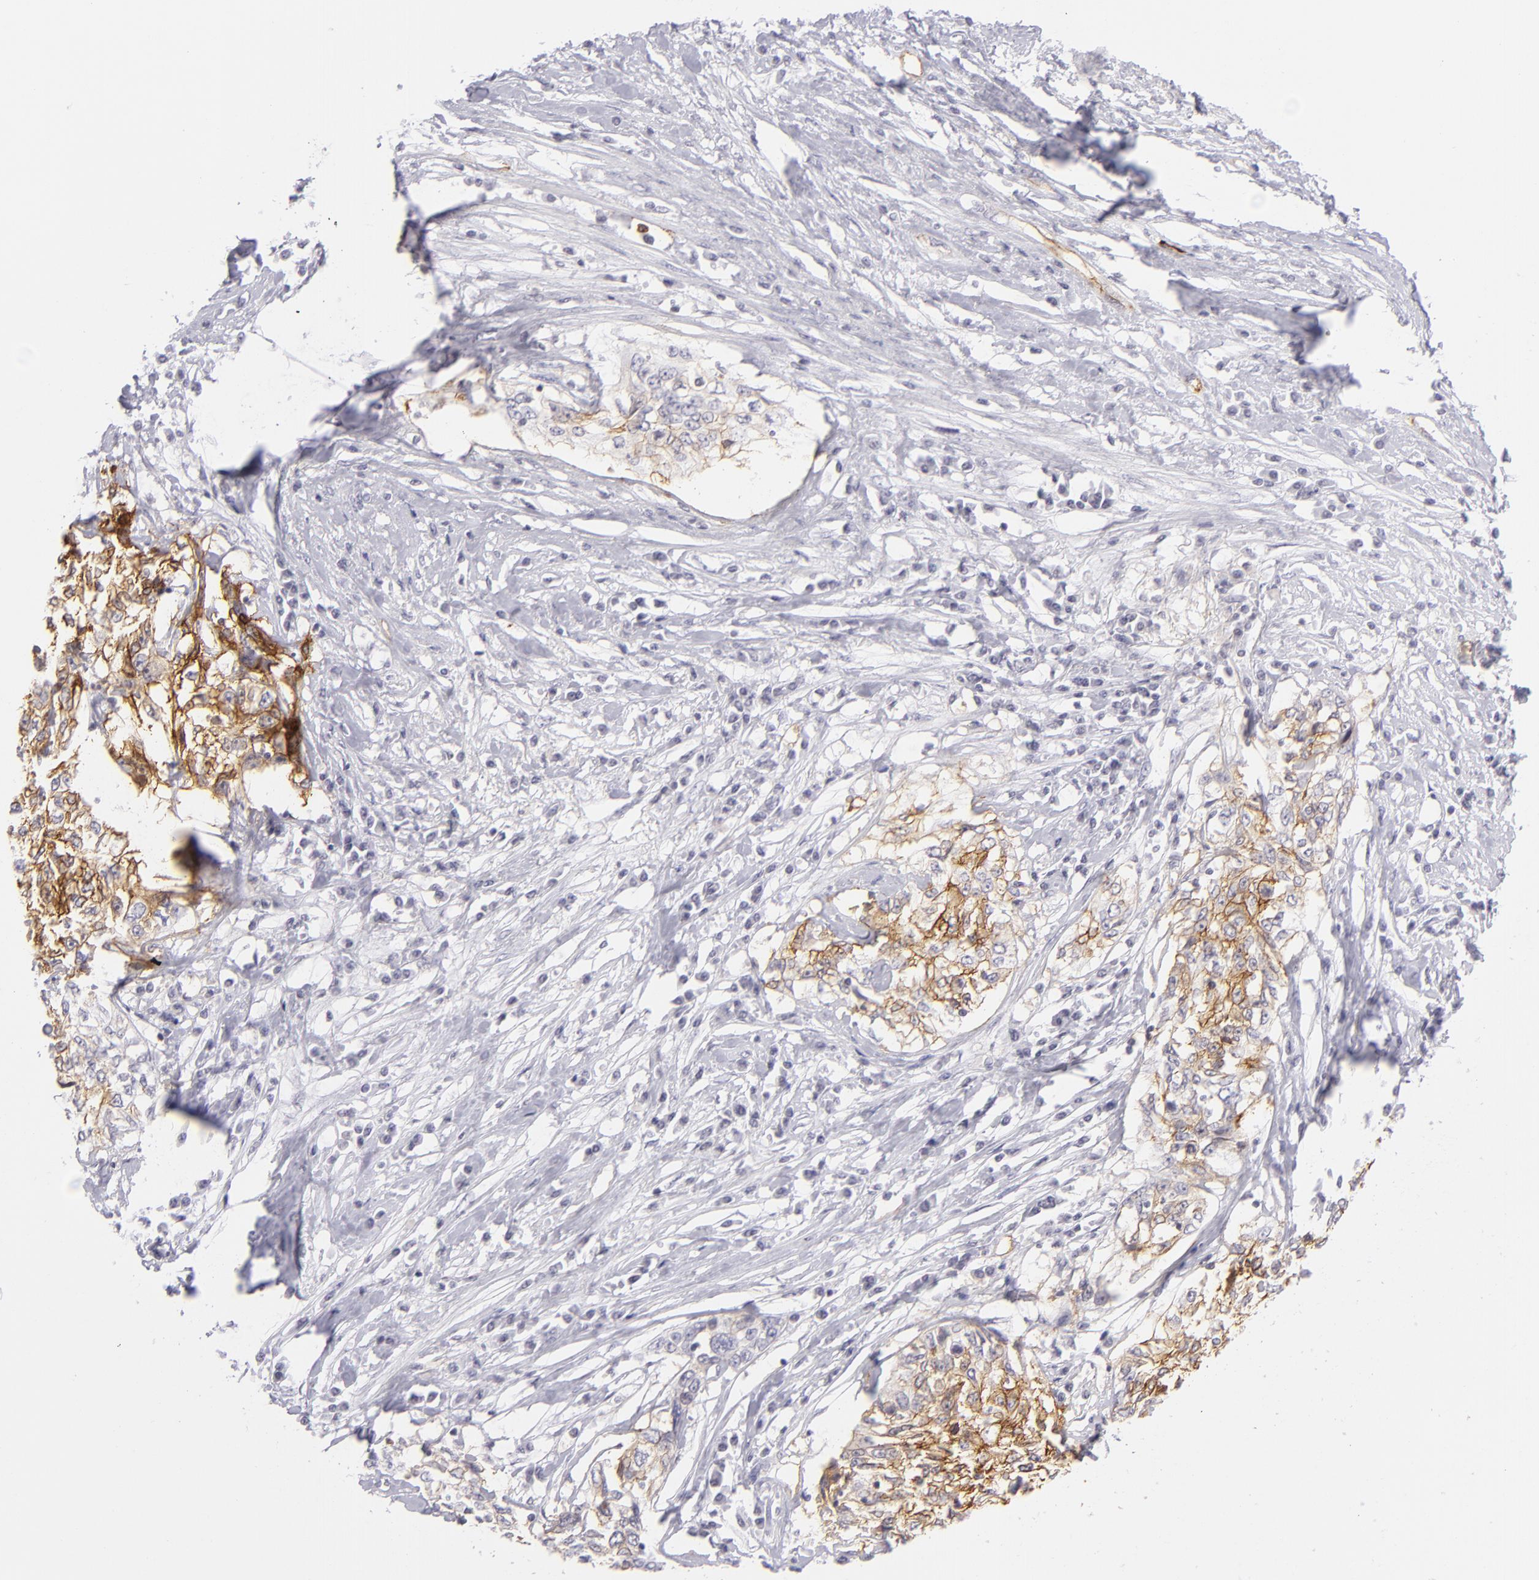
{"staining": {"intensity": "moderate", "quantity": "25%-75%", "location": "cytoplasmic/membranous"}, "tissue": "cervical cancer", "cell_type": "Tumor cells", "image_type": "cancer", "snomed": [{"axis": "morphology", "description": "Squamous cell carcinoma, NOS"}, {"axis": "topography", "description": "Cervix"}], "caption": "A micrograph showing moderate cytoplasmic/membranous expression in approximately 25%-75% of tumor cells in cervical squamous cell carcinoma, as visualized by brown immunohistochemical staining.", "gene": "THBD", "patient": {"sex": "female", "age": 57}}